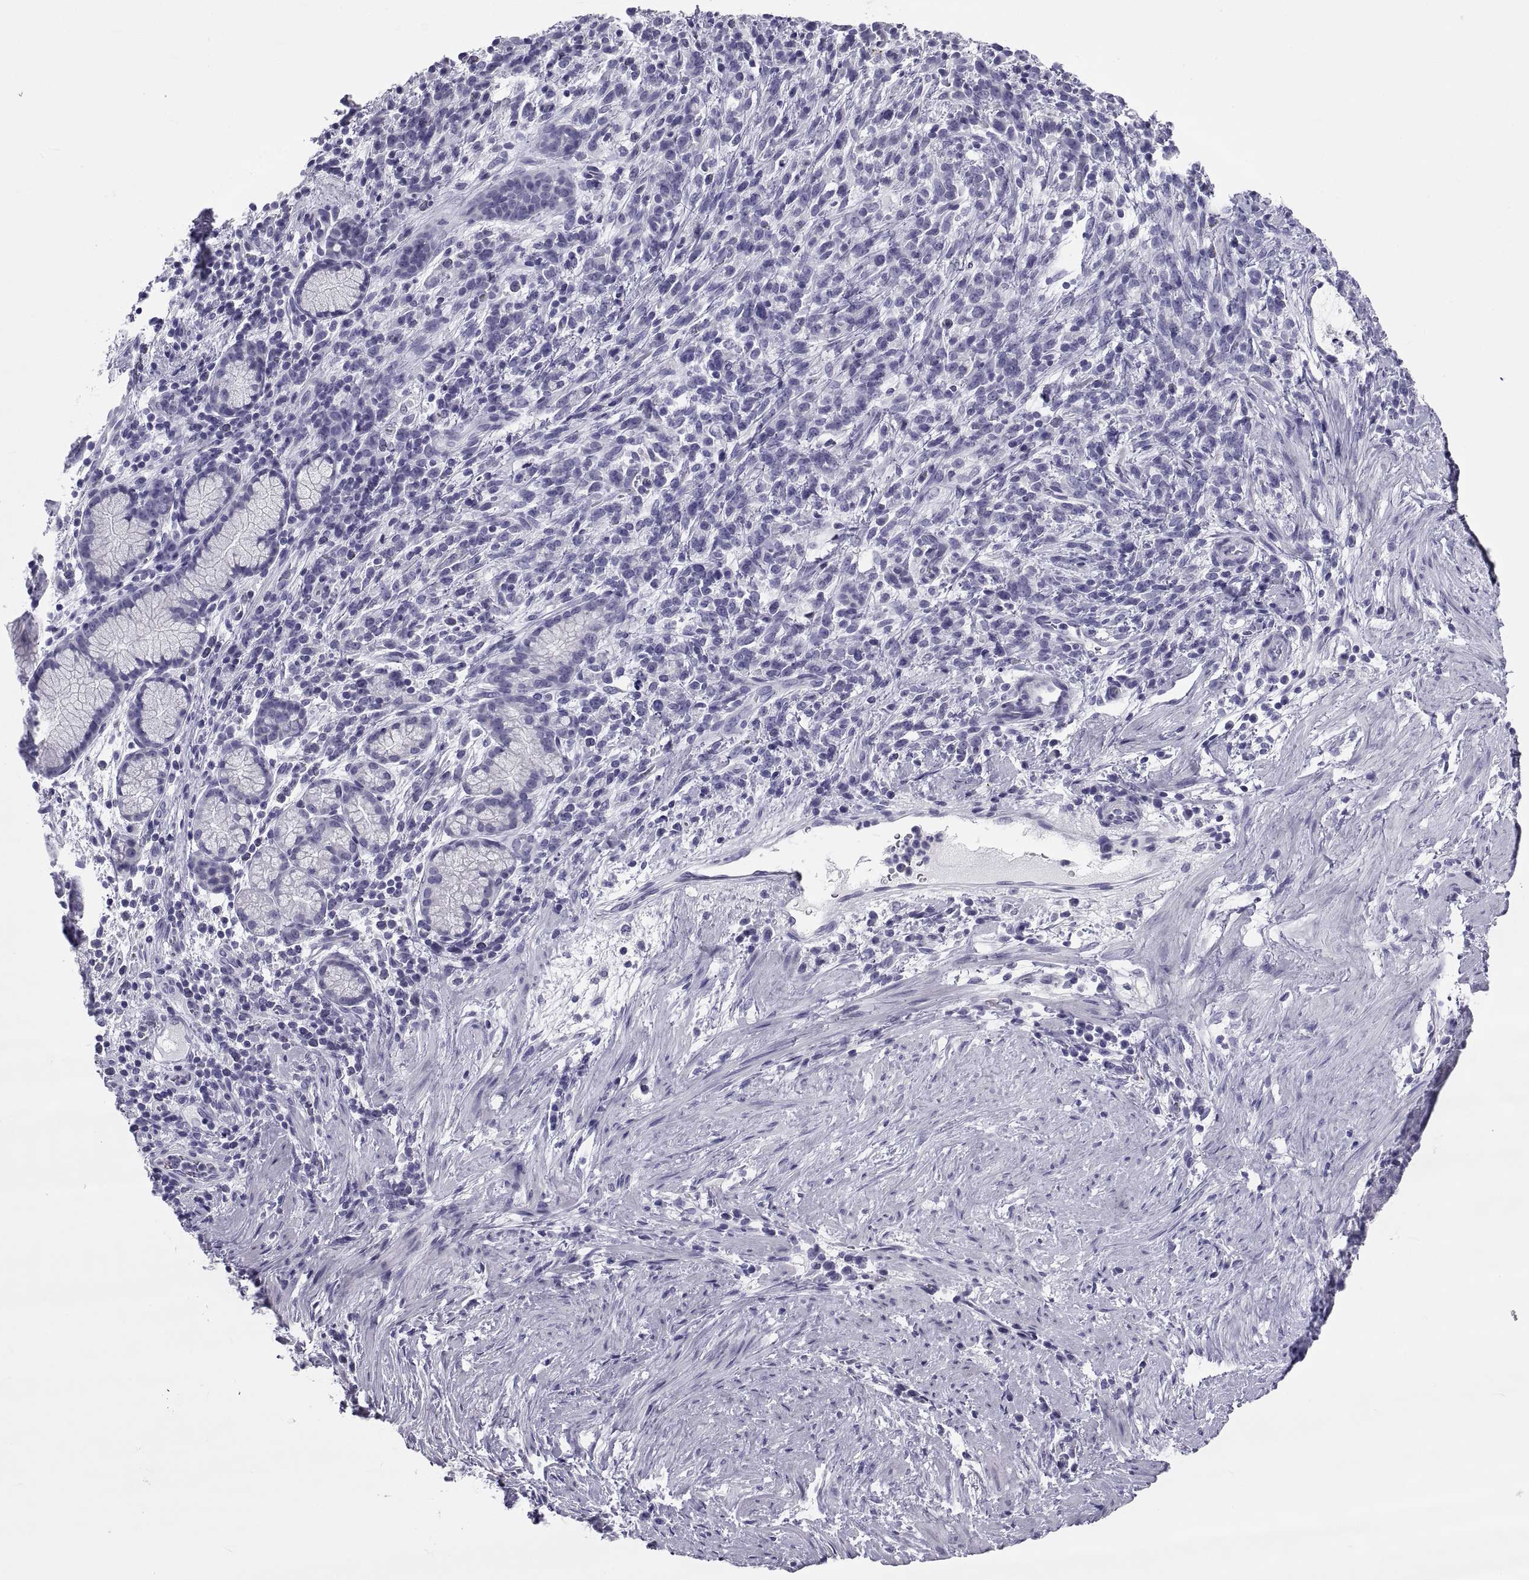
{"staining": {"intensity": "weak", "quantity": "<25%", "location": "cytoplasmic/membranous"}, "tissue": "stomach cancer", "cell_type": "Tumor cells", "image_type": "cancer", "snomed": [{"axis": "morphology", "description": "Adenocarcinoma, NOS"}, {"axis": "topography", "description": "Stomach"}], "caption": "A high-resolution image shows immunohistochemistry (IHC) staining of stomach adenocarcinoma, which exhibits no significant staining in tumor cells.", "gene": "NPTX2", "patient": {"sex": "female", "age": 57}}